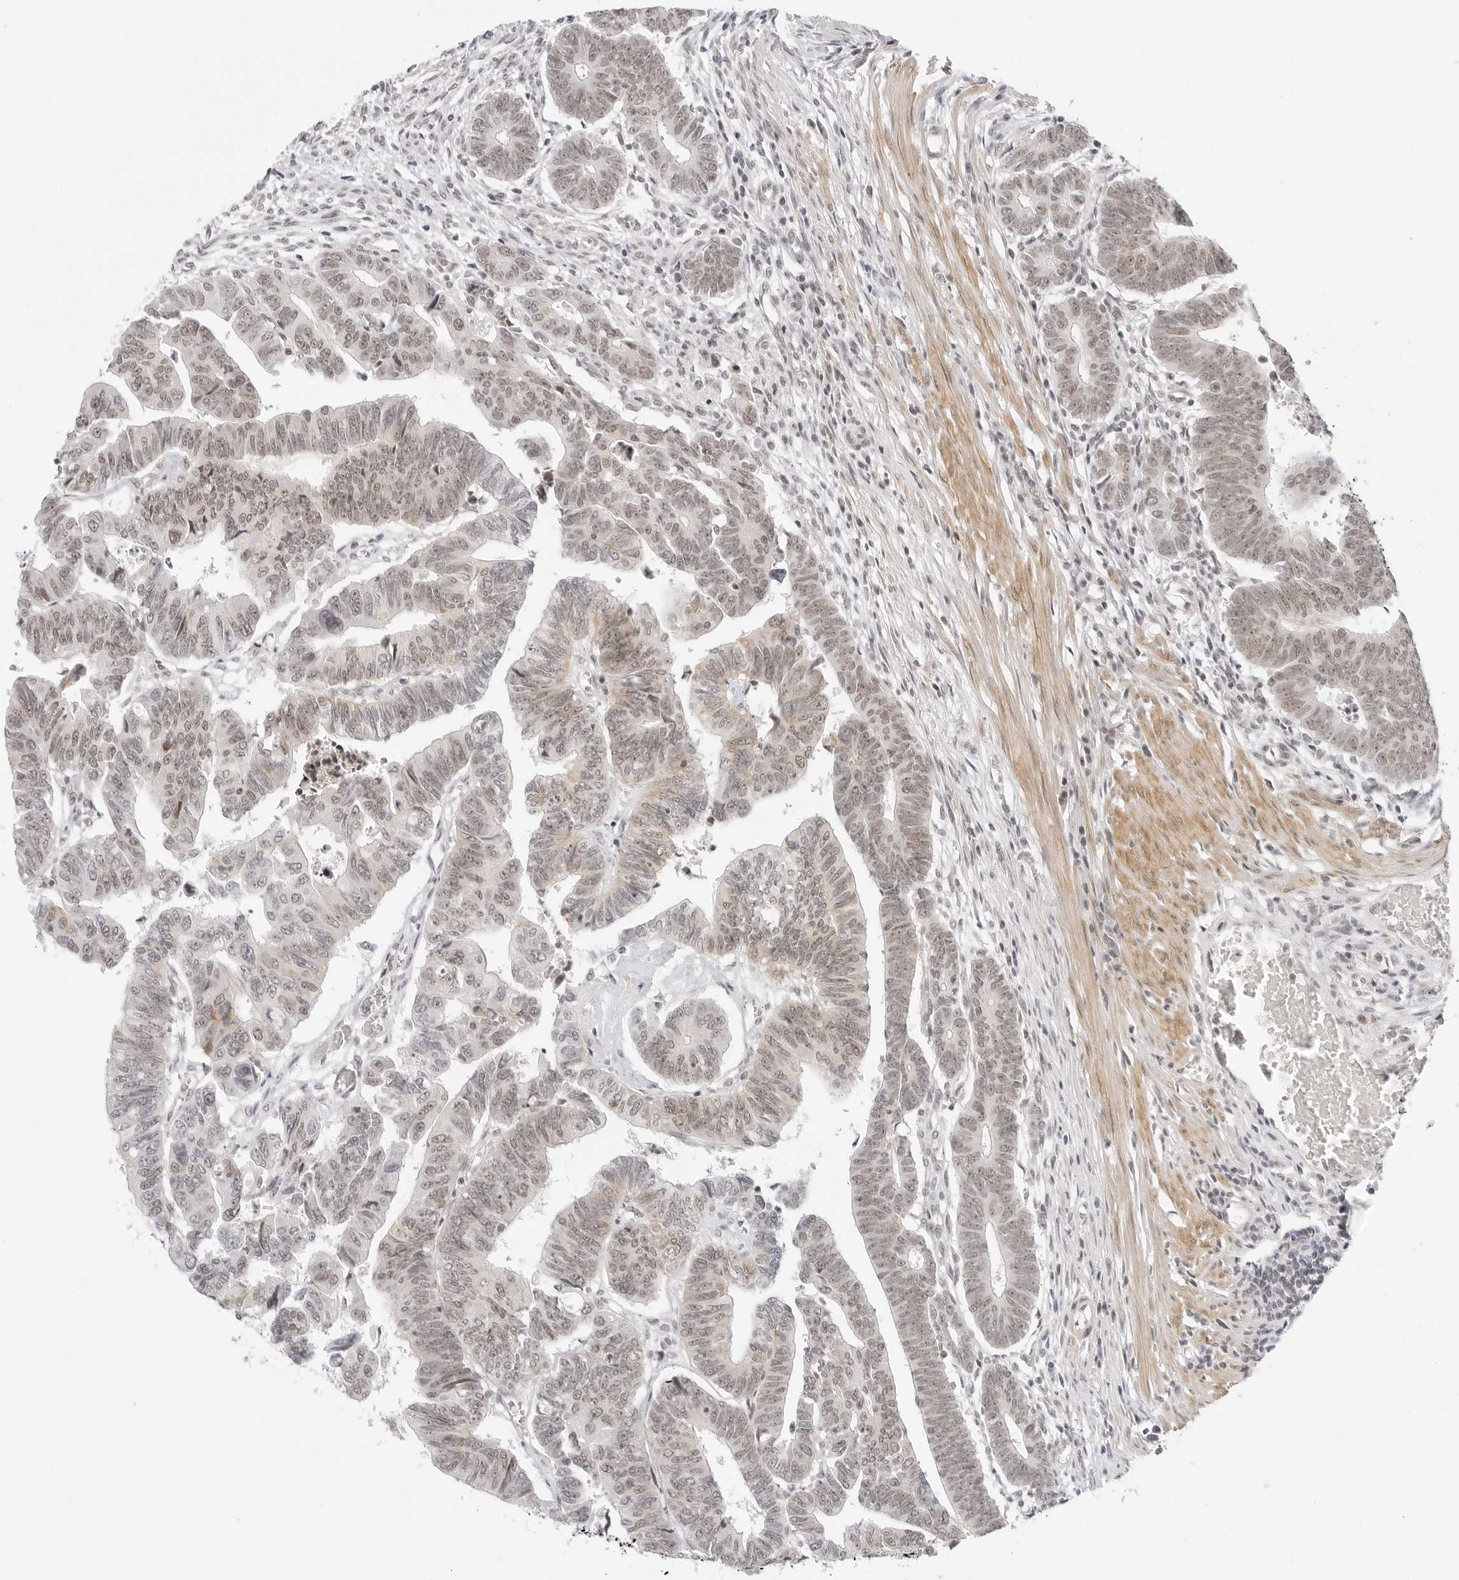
{"staining": {"intensity": "weak", "quantity": "25%-75%", "location": "nuclear"}, "tissue": "colorectal cancer", "cell_type": "Tumor cells", "image_type": "cancer", "snomed": [{"axis": "morphology", "description": "Adenocarcinoma, NOS"}, {"axis": "topography", "description": "Rectum"}], "caption": "This is a histology image of immunohistochemistry (IHC) staining of colorectal cancer, which shows weak positivity in the nuclear of tumor cells.", "gene": "TCIM", "patient": {"sex": "female", "age": 65}}